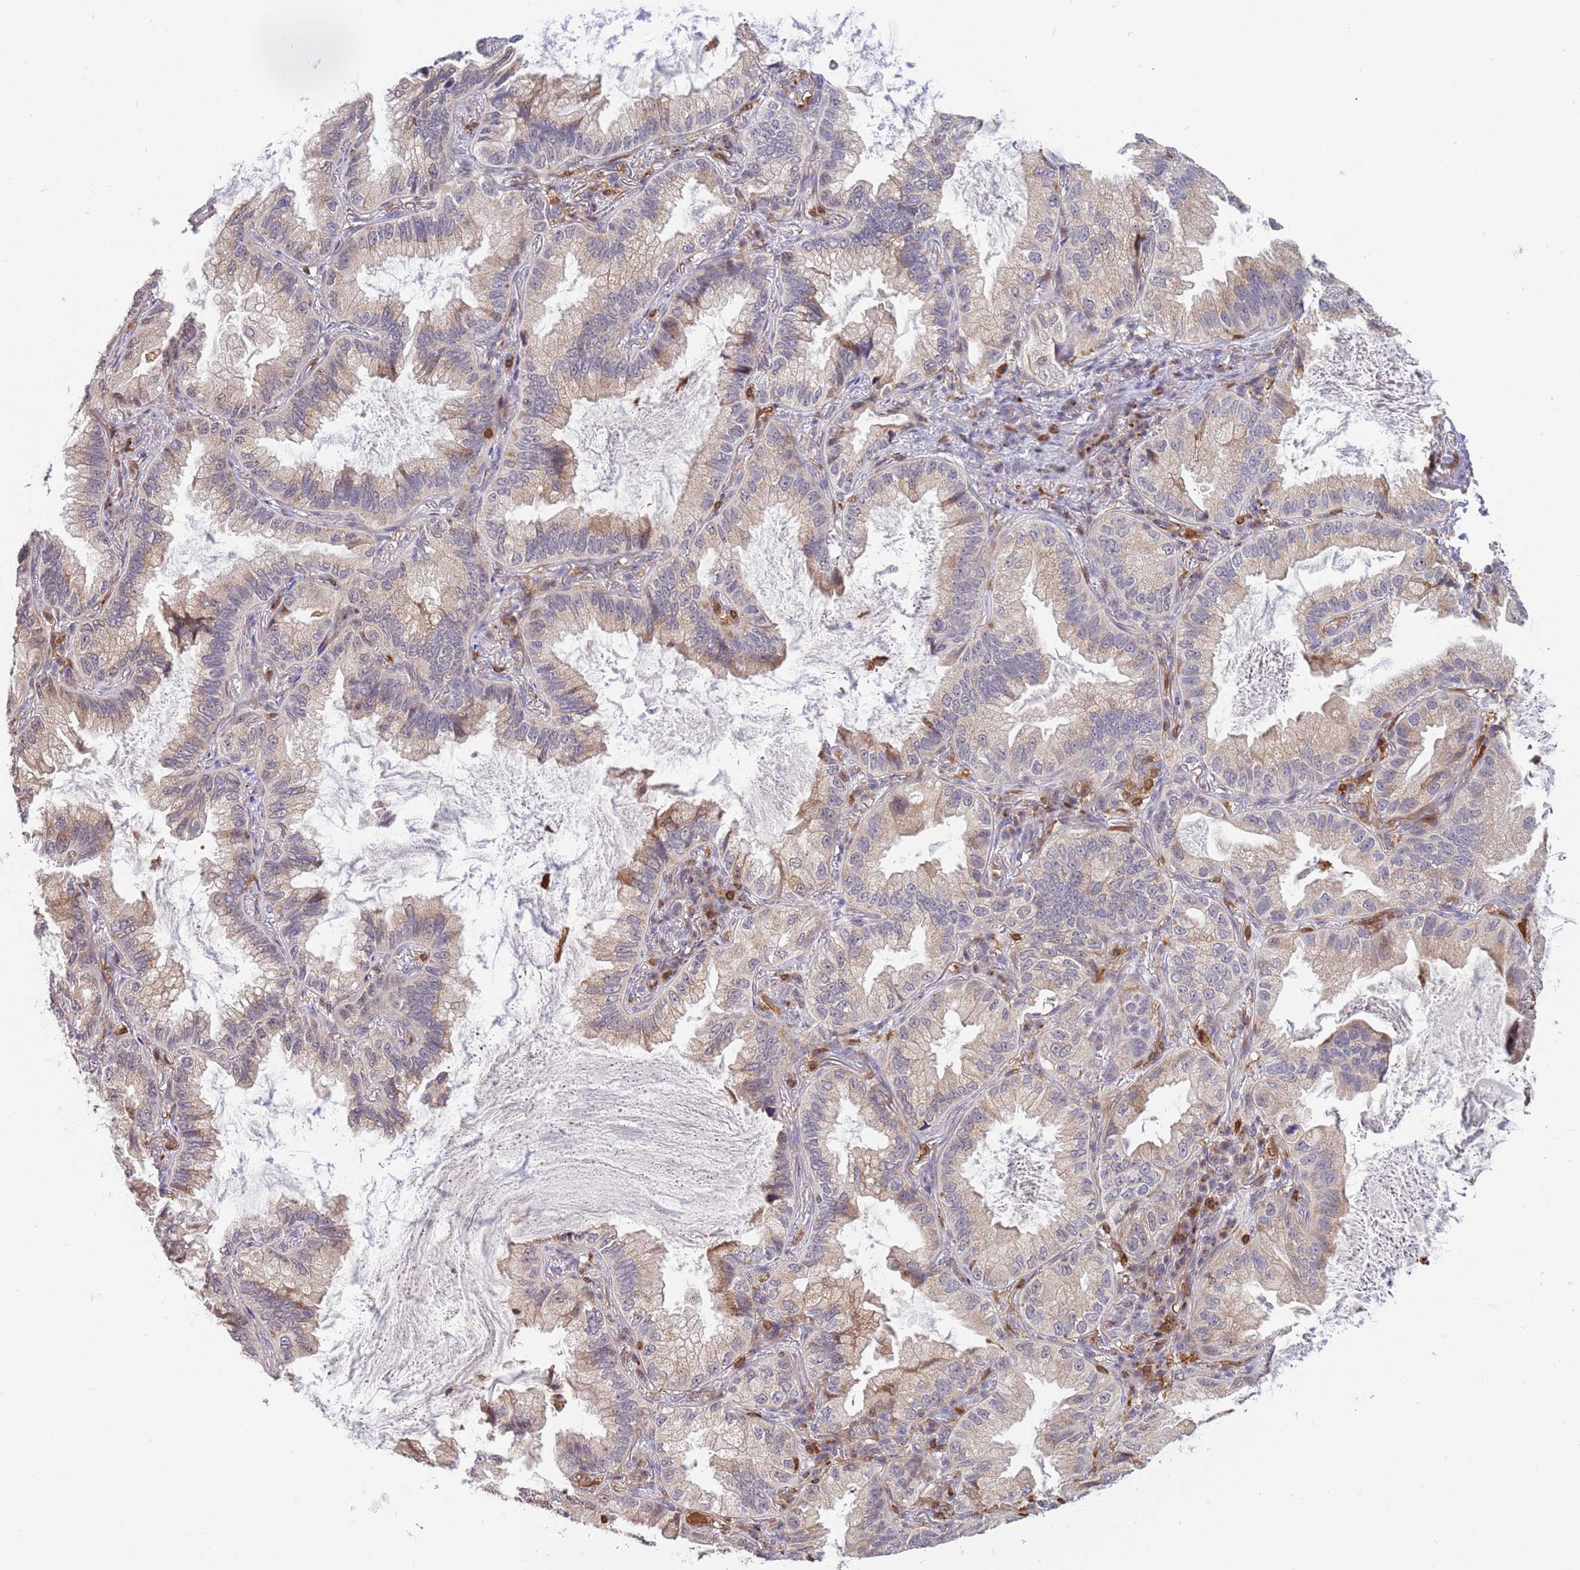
{"staining": {"intensity": "weak", "quantity": "25%-75%", "location": "cytoplasmic/membranous"}, "tissue": "lung cancer", "cell_type": "Tumor cells", "image_type": "cancer", "snomed": [{"axis": "morphology", "description": "Adenocarcinoma, NOS"}, {"axis": "topography", "description": "Lung"}], "caption": "Protein staining demonstrates weak cytoplasmic/membranous staining in approximately 25%-75% of tumor cells in adenocarcinoma (lung).", "gene": "CCNJL", "patient": {"sex": "female", "age": 69}}